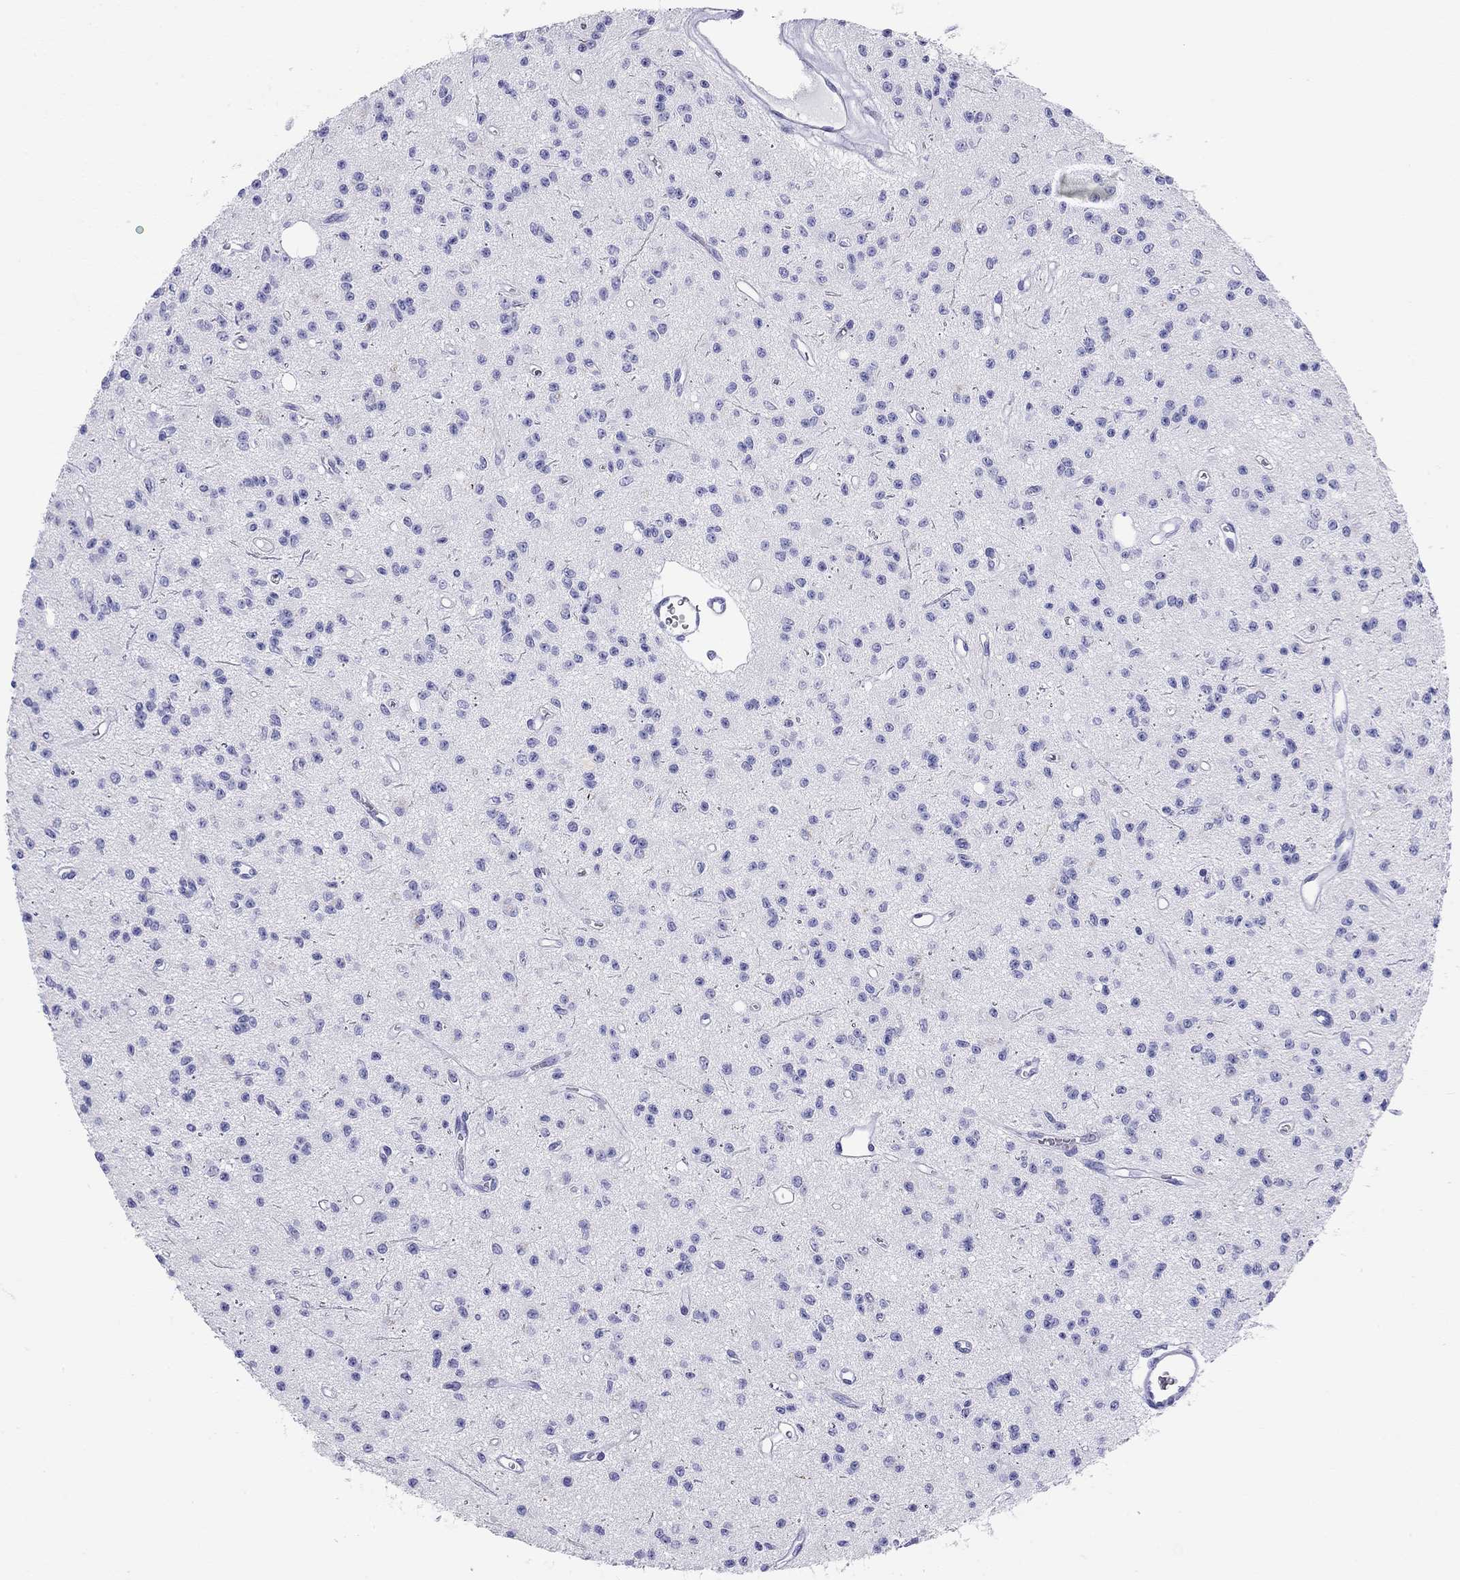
{"staining": {"intensity": "negative", "quantity": "none", "location": "none"}, "tissue": "glioma", "cell_type": "Tumor cells", "image_type": "cancer", "snomed": [{"axis": "morphology", "description": "Glioma, malignant, Low grade"}, {"axis": "topography", "description": "Brain"}], "caption": "Human low-grade glioma (malignant) stained for a protein using immunohistochemistry (IHC) reveals no expression in tumor cells.", "gene": "HLA-DQB2", "patient": {"sex": "female", "age": 45}}